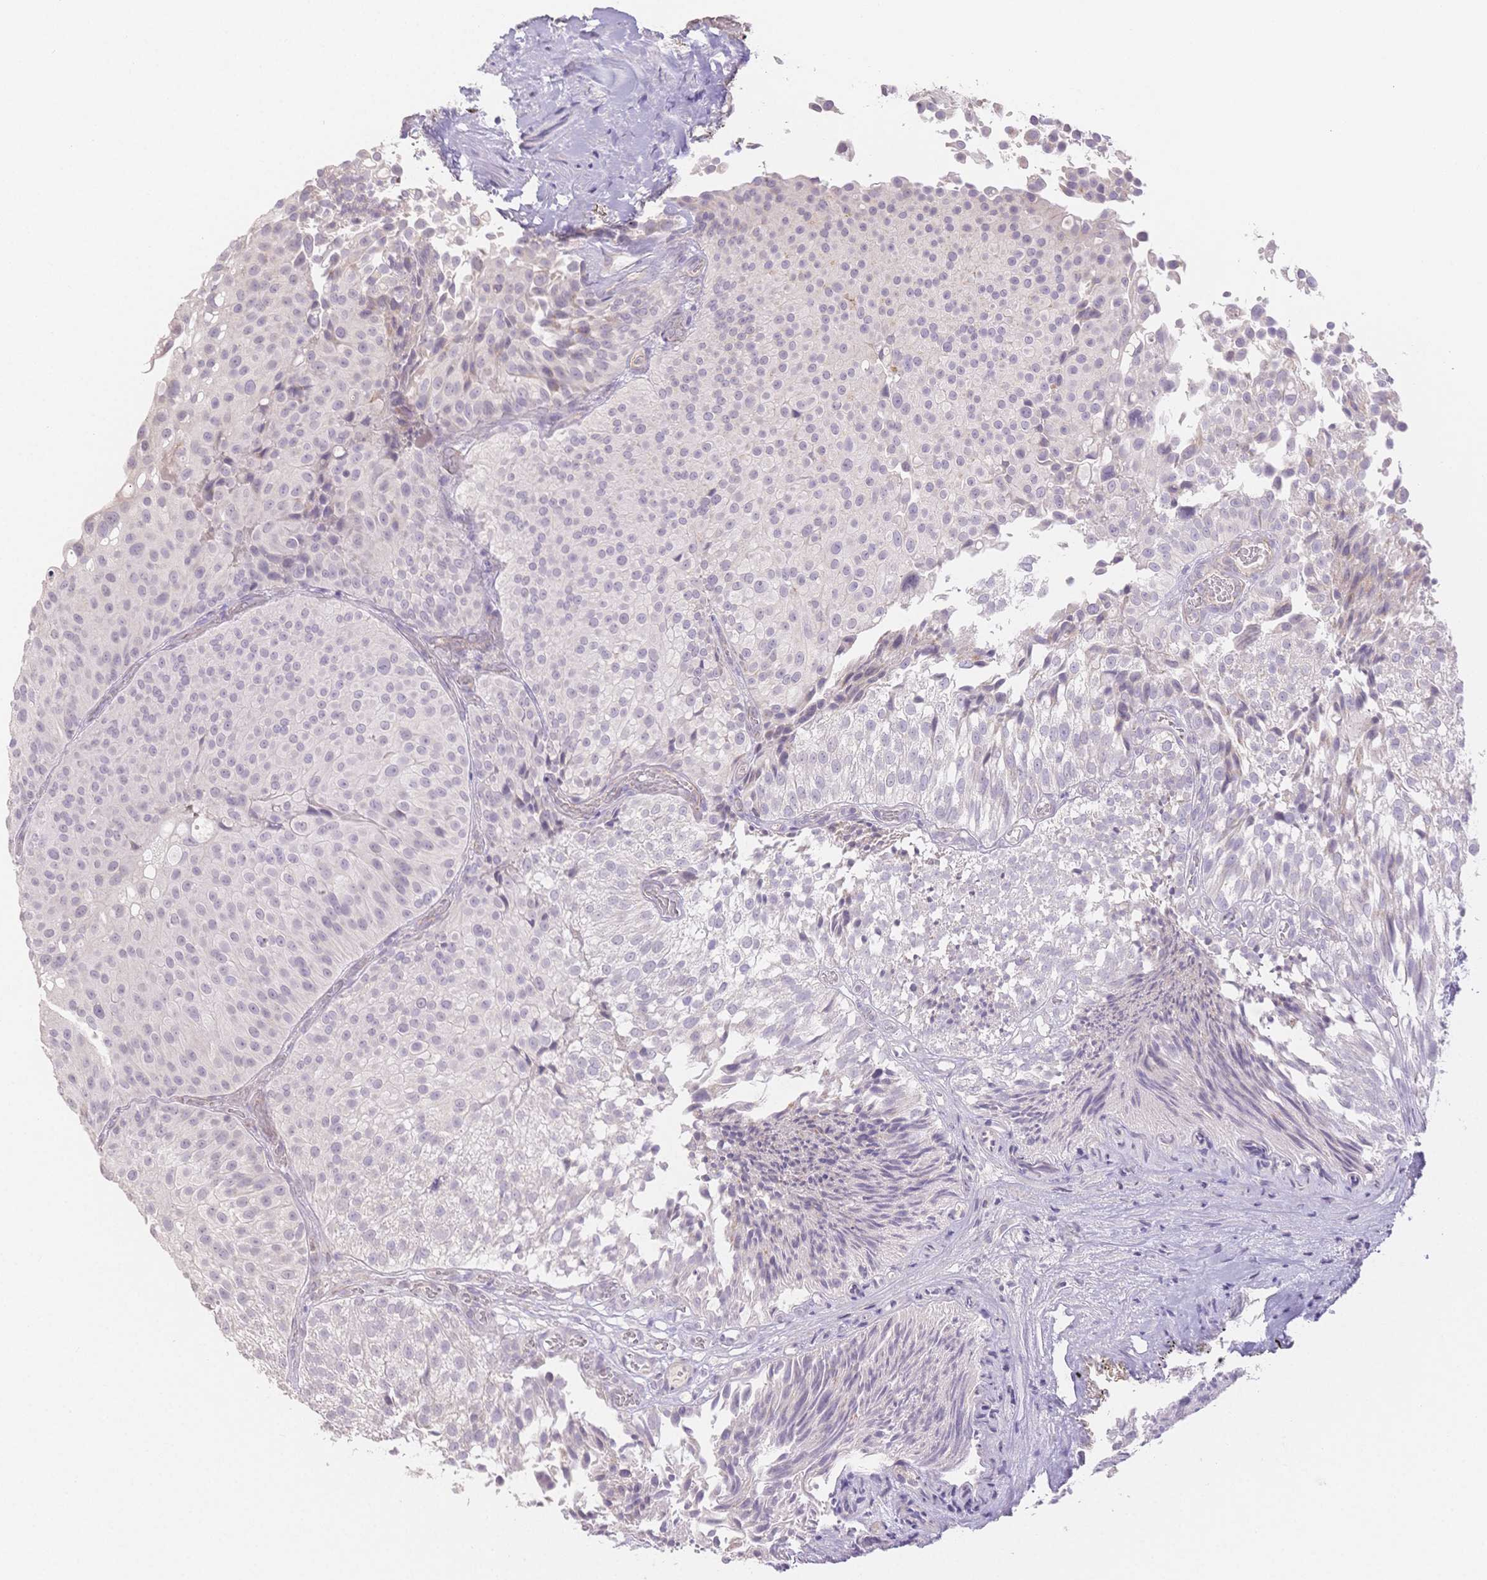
{"staining": {"intensity": "negative", "quantity": "none", "location": "none"}, "tissue": "urothelial cancer", "cell_type": "Tumor cells", "image_type": "cancer", "snomed": [{"axis": "morphology", "description": "Urothelial carcinoma, Low grade"}, {"axis": "topography", "description": "Urinary bladder"}], "caption": "Tumor cells show no significant protein staining in urothelial cancer. (Stains: DAB (3,3'-diaminobenzidine) immunohistochemistry (IHC) with hematoxylin counter stain, Microscopy: brightfield microscopy at high magnification).", "gene": "SUV39H2", "patient": {"sex": "male", "age": 80}}